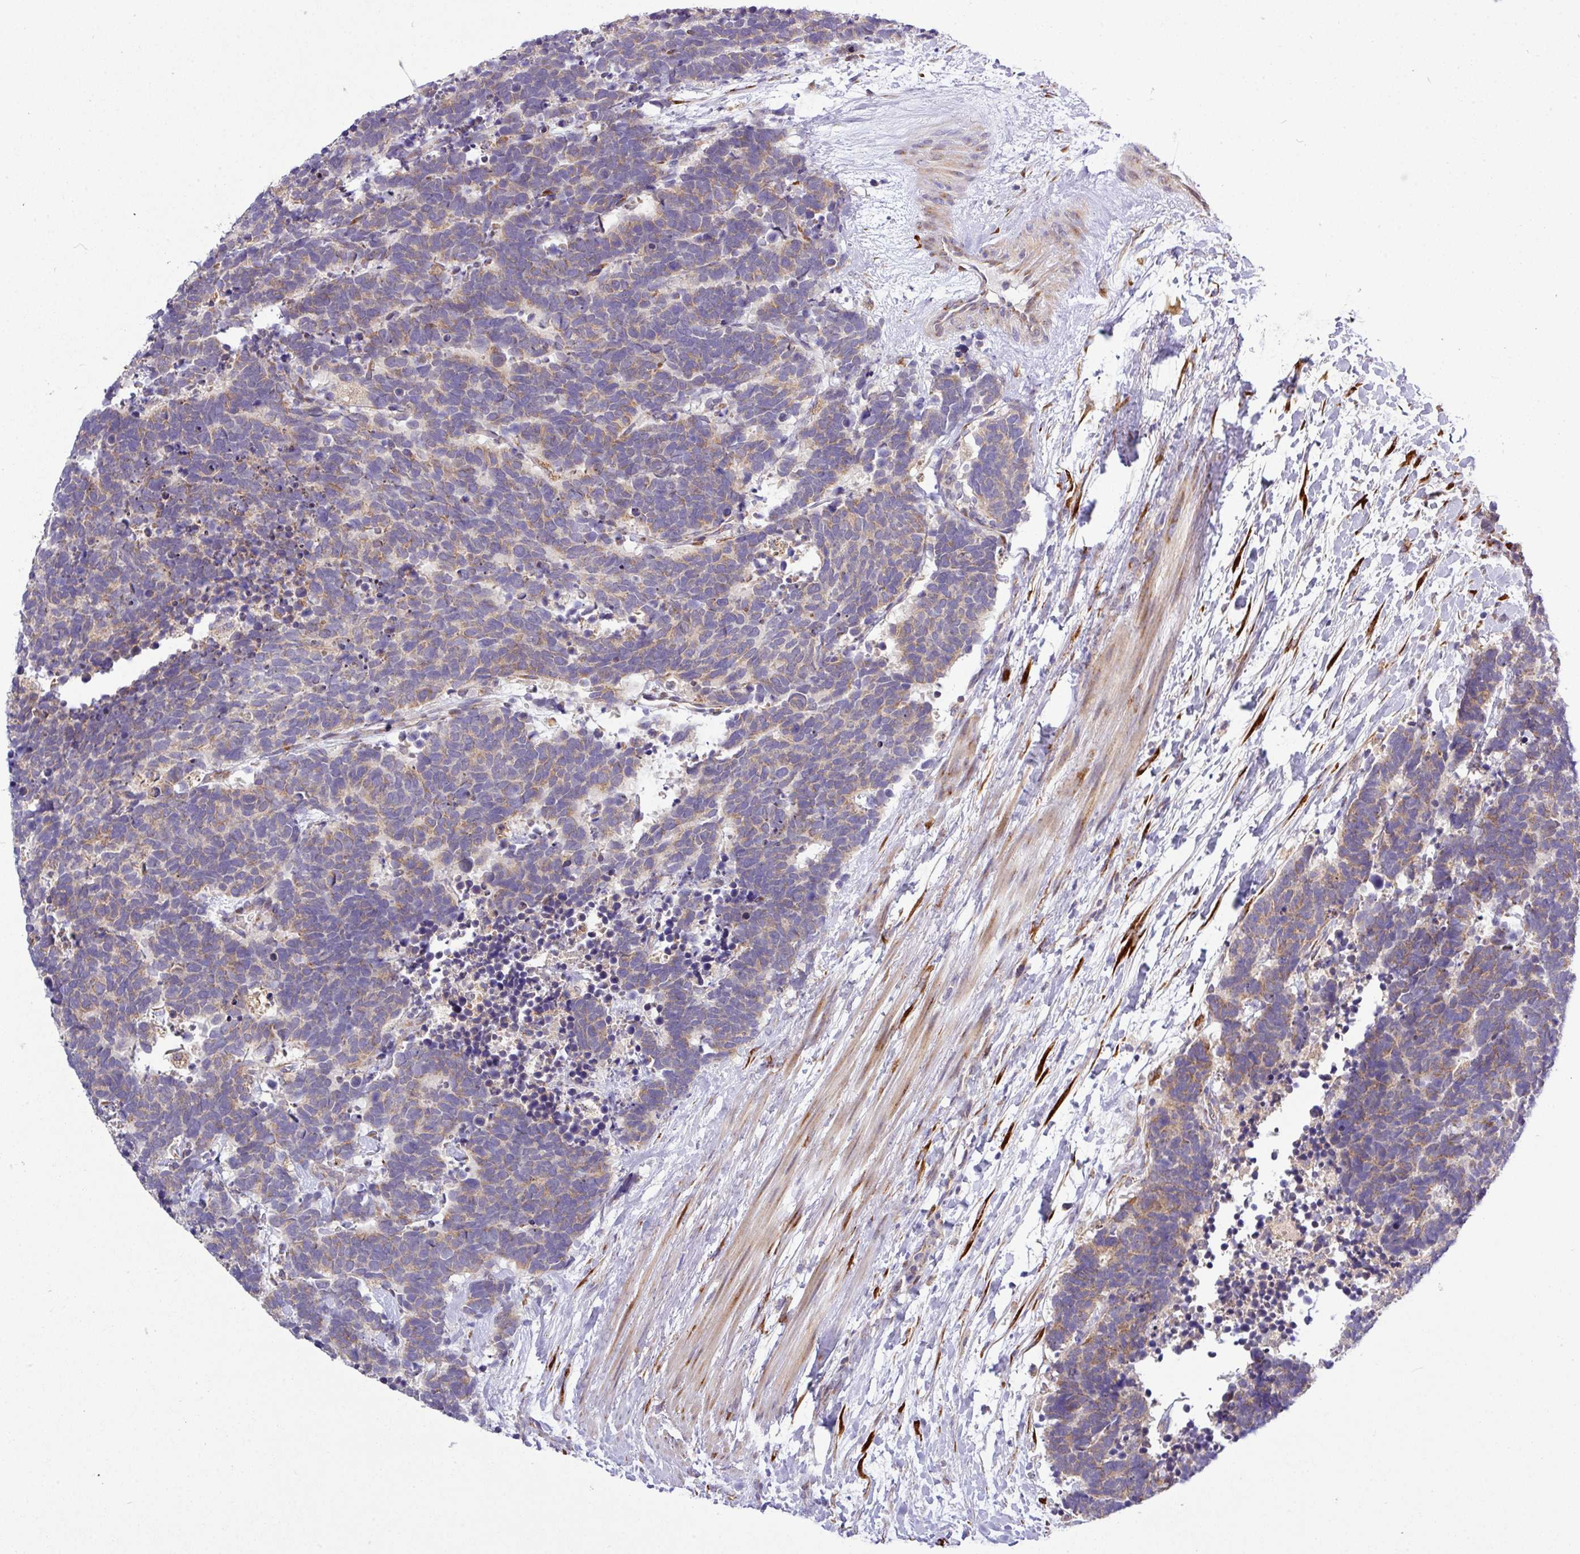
{"staining": {"intensity": "weak", "quantity": ">75%", "location": "cytoplasmic/membranous"}, "tissue": "carcinoid", "cell_type": "Tumor cells", "image_type": "cancer", "snomed": [{"axis": "morphology", "description": "Carcinoma, NOS"}, {"axis": "morphology", "description": "Carcinoid, malignant, NOS"}, {"axis": "topography", "description": "Prostate"}], "caption": "Carcinoid tissue exhibits weak cytoplasmic/membranous expression in approximately >75% of tumor cells", "gene": "TM2D2", "patient": {"sex": "male", "age": 57}}